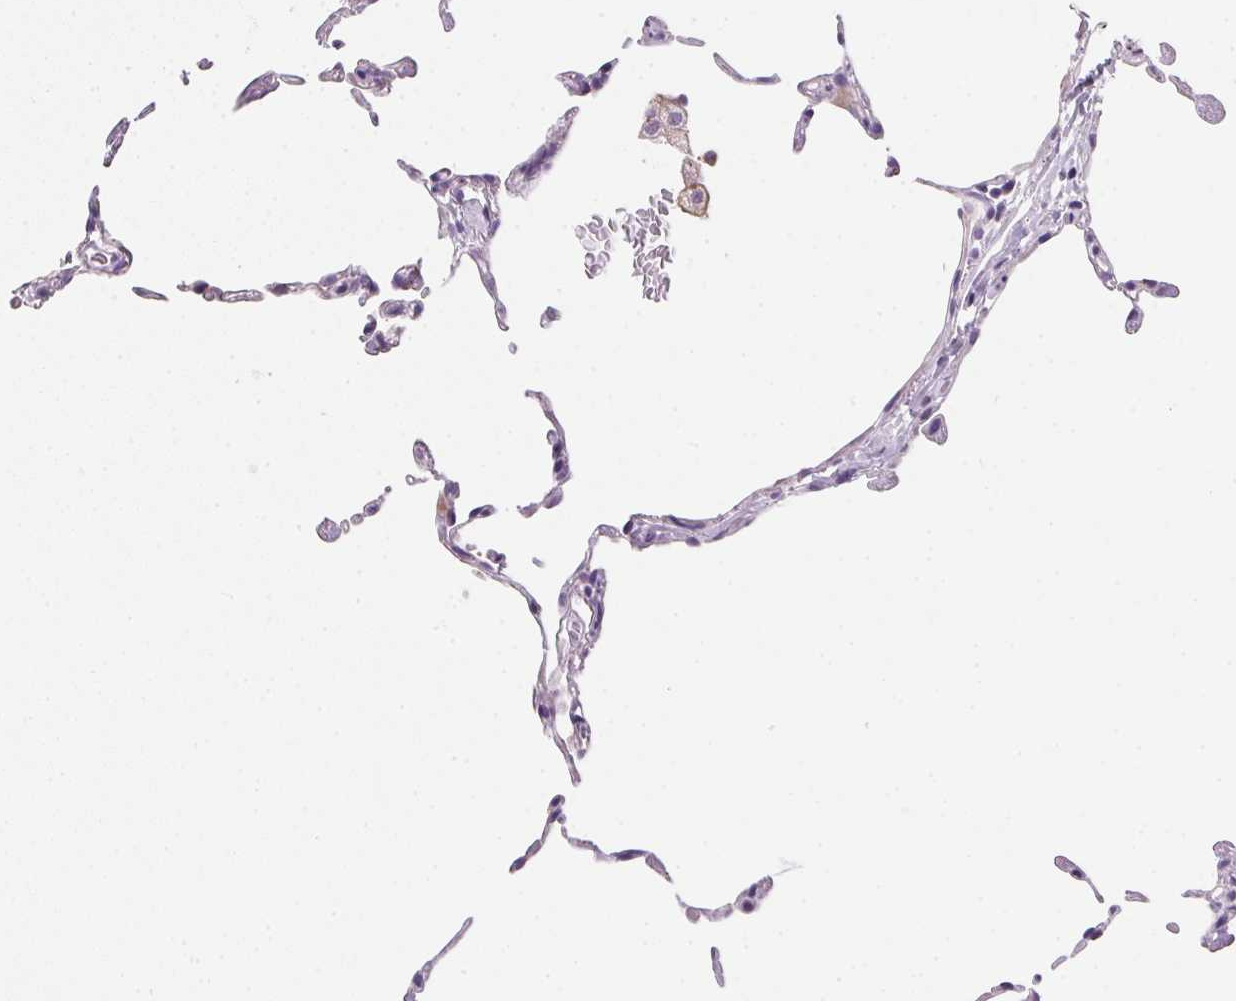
{"staining": {"intensity": "weak", "quantity": "<25%", "location": "cytoplasmic/membranous"}, "tissue": "lung", "cell_type": "Alveolar cells", "image_type": "normal", "snomed": [{"axis": "morphology", "description": "Normal tissue, NOS"}, {"axis": "topography", "description": "Lung"}], "caption": "Protein analysis of normal lung demonstrates no significant staining in alveolar cells.", "gene": "AQP5", "patient": {"sex": "female", "age": 57}}